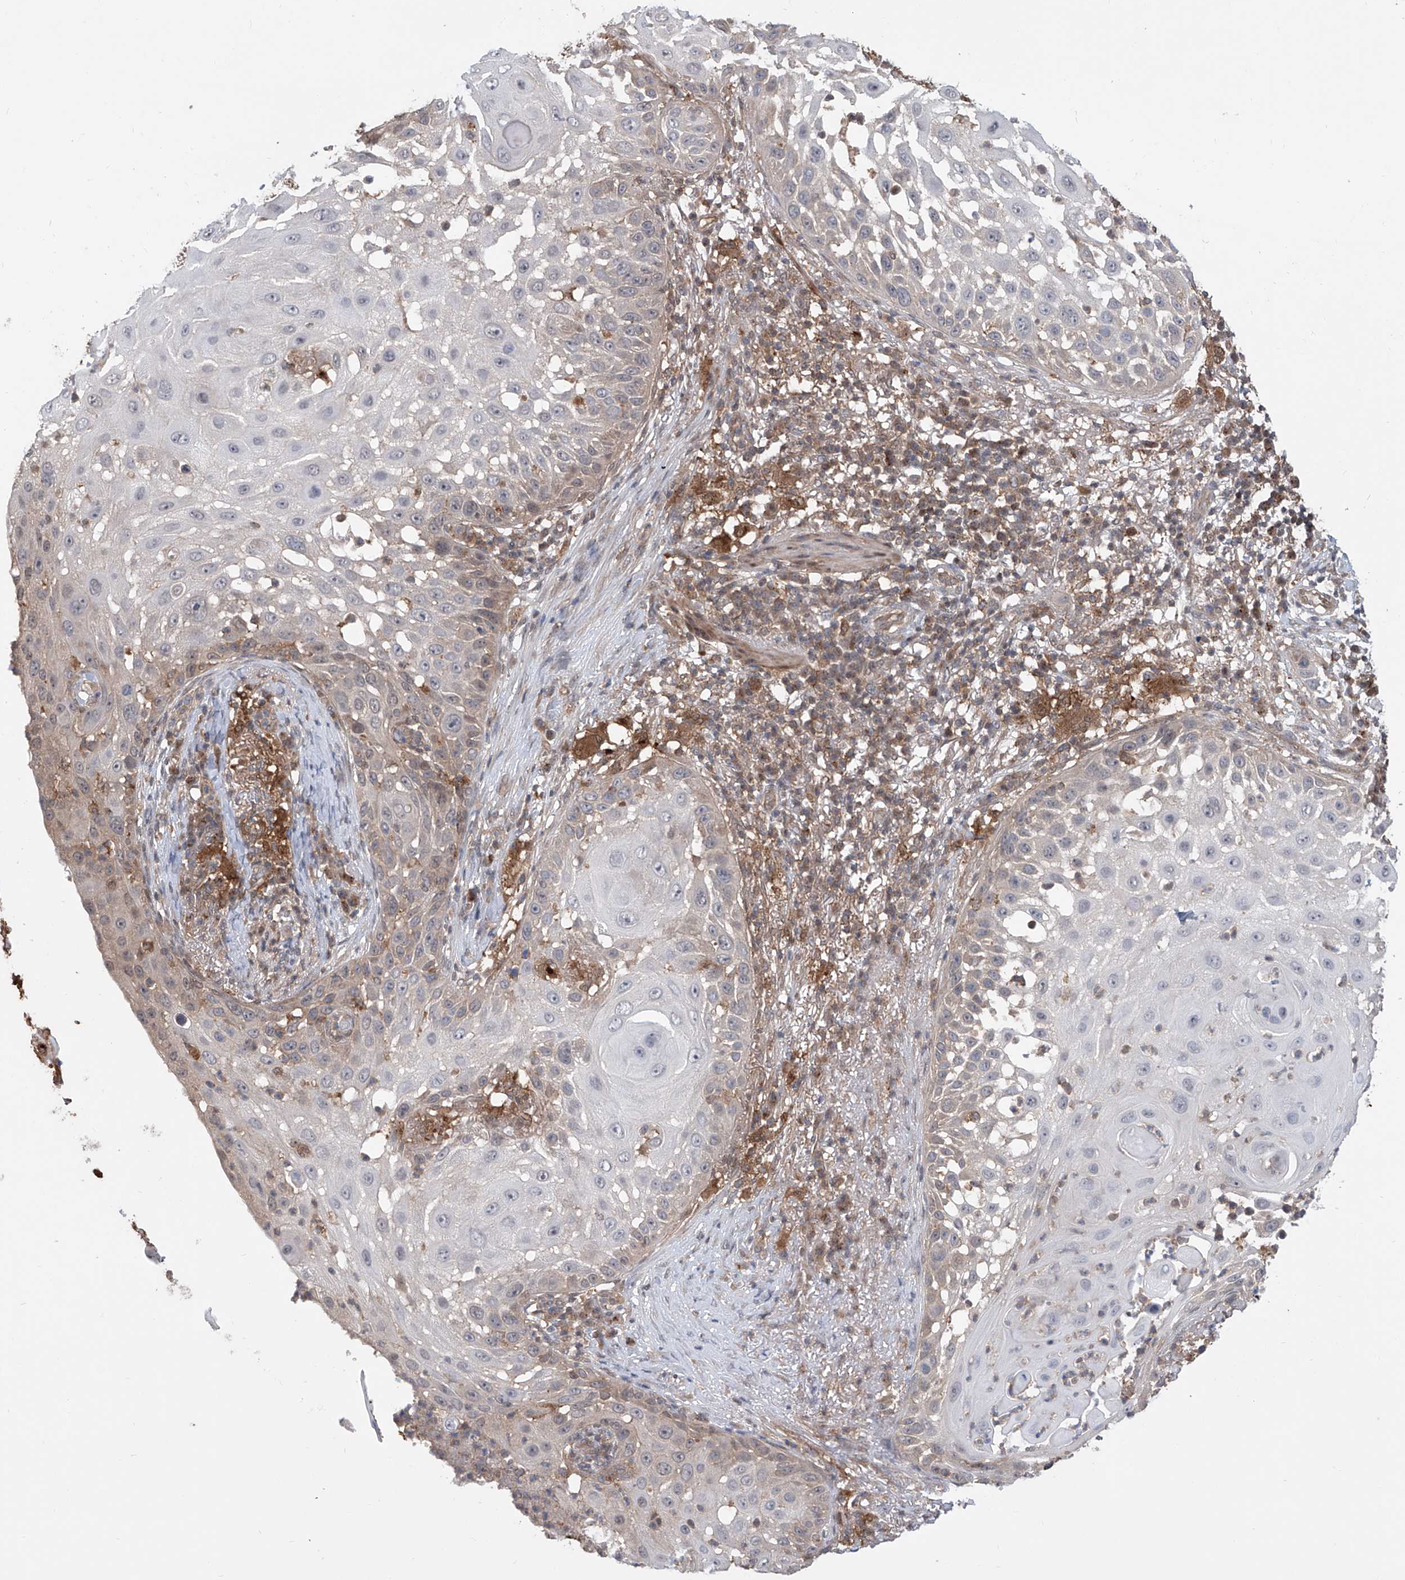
{"staining": {"intensity": "weak", "quantity": "<25%", "location": "cytoplasmic/membranous"}, "tissue": "skin cancer", "cell_type": "Tumor cells", "image_type": "cancer", "snomed": [{"axis": "morphology", "description": "Squamous cell carcinoma, NOS"}, {"axis": "topography", "description": "Skin"}], "caption": "A photomicrograph of human skin cancer (squamous cell carcinoma) is negative for staining in tumor cells.", "gene": "HOXC8", "patient": {"sex": "female", "age": 44}}